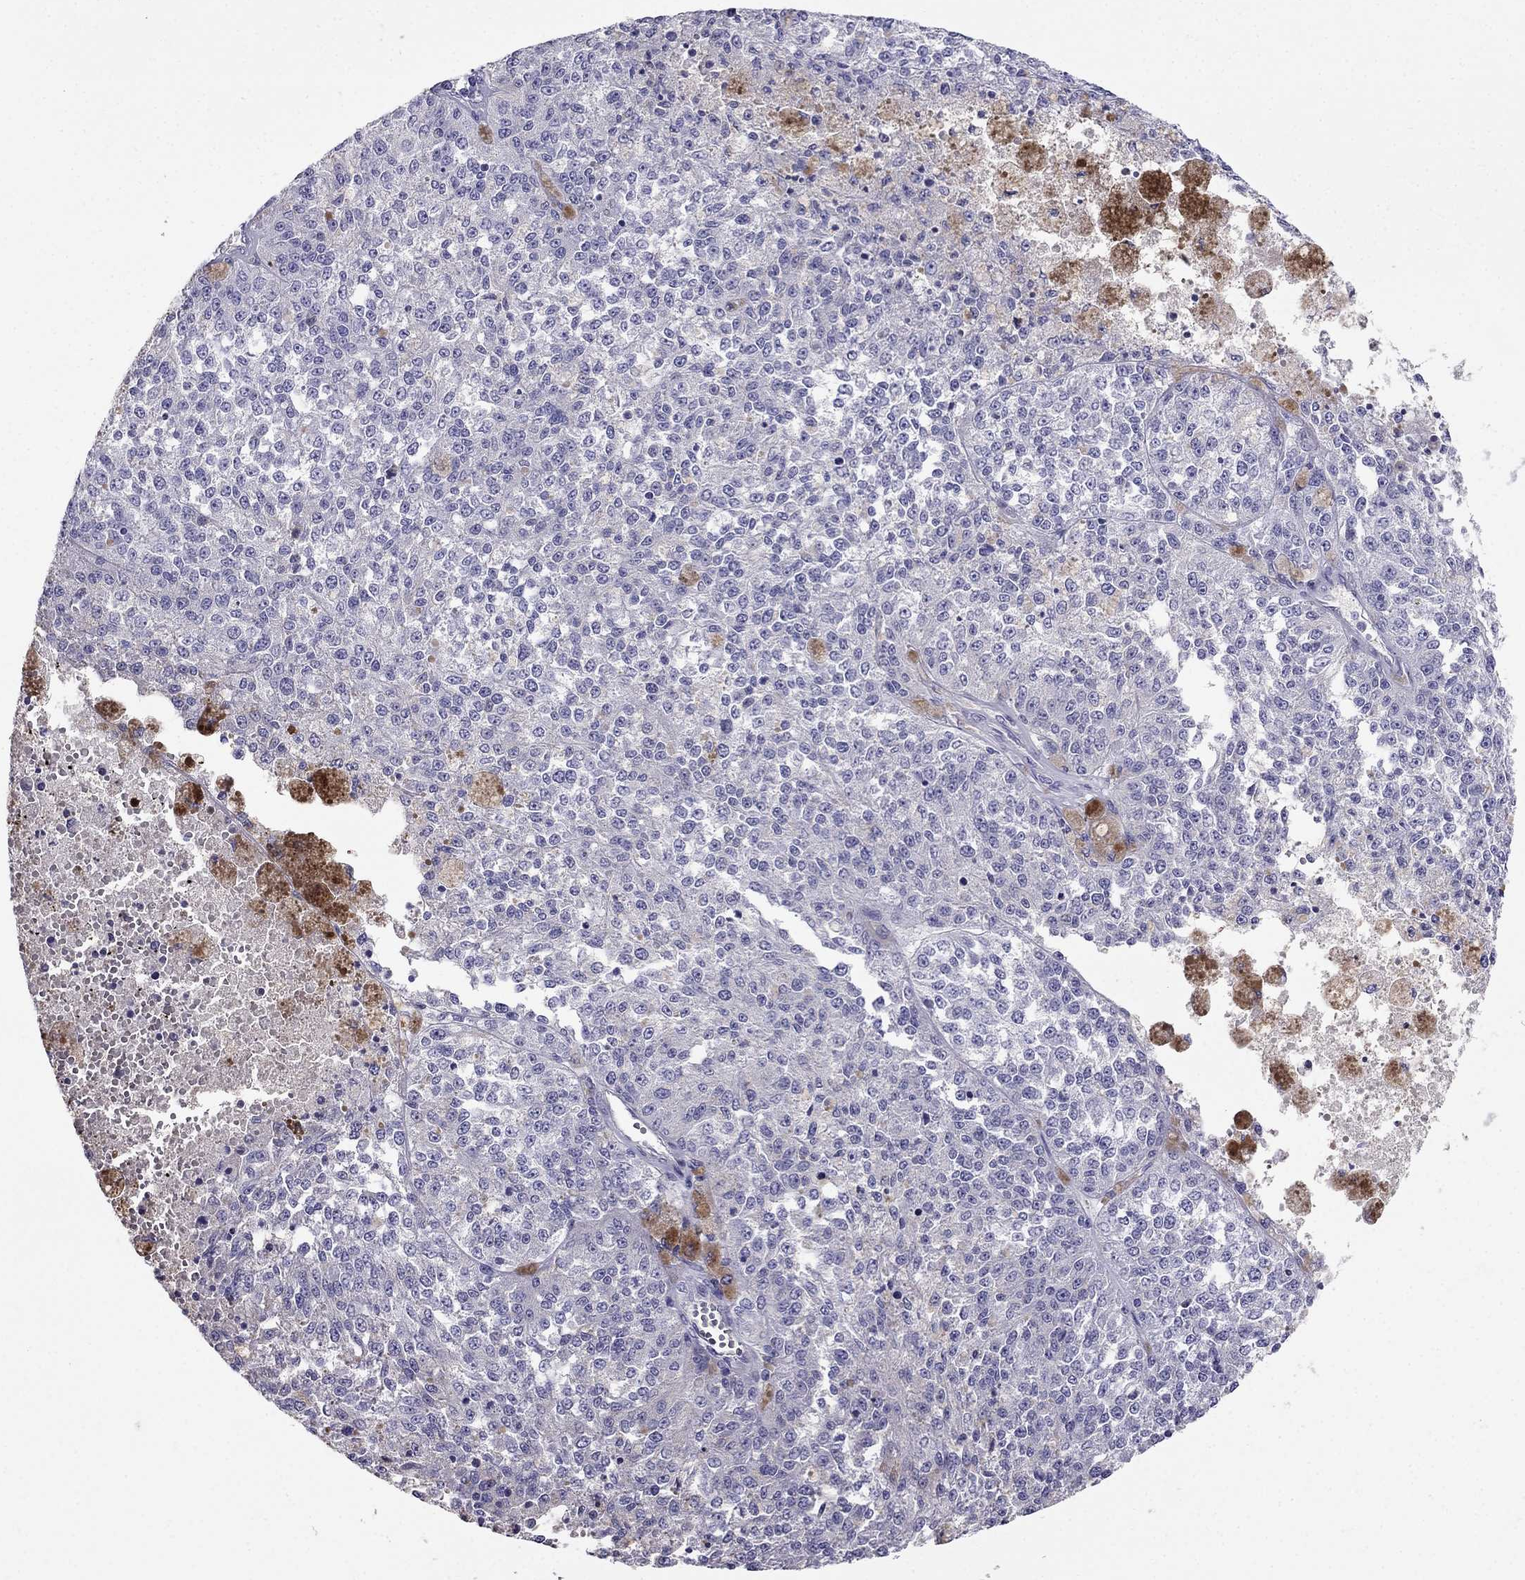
{"staining": {"intensity": "negative", "quantity": "none", "location": "none"}, "tissue": "melanoma", "cell_type": "Tumor cells", "image_type": "cancer", "snomed": [{"axis": "morphology", "description": "Malignant melanoma, Metastatic site"}, {"axis": "topography", "description": "Lymph node"}], "caption": "Tumor cells show no significant protein staining in malignant melanoma (metastatic site).", "gene": "TBC1D21", "patient": {"sex": "female", "age": 64}}